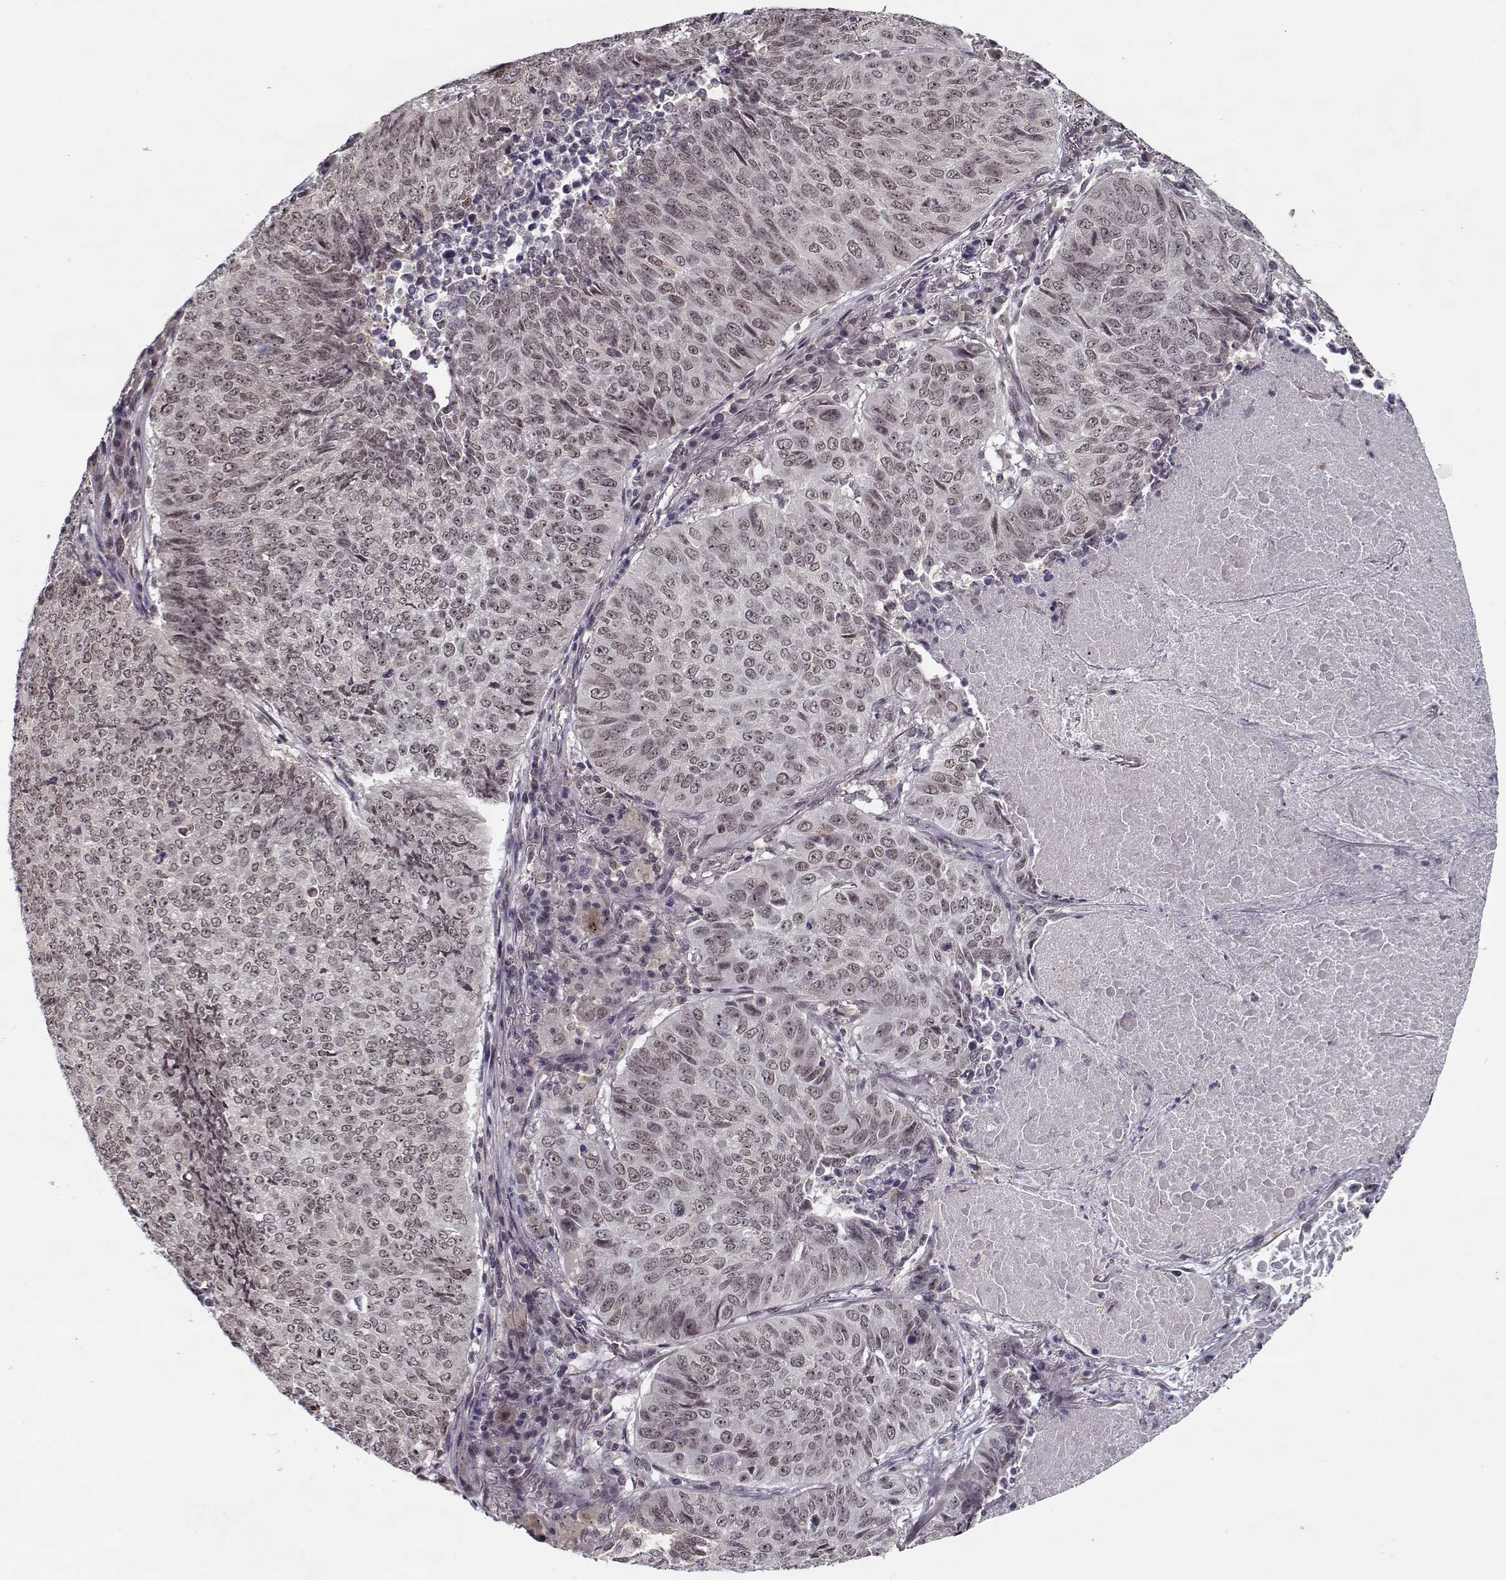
{"staining": {"intensity": "weak", "quantity": ">75%", "location": "nuclear"}, "tissue": "lung cancer", "cell_type": "Tumor cells", "image_type": "cancer", "snomed": [{"axis": "morphology", "description": "Normal tissue, NOS"}, {"axis": "morphology", "description": "Squamous cell carcinoma, NOS"}, {"axis": "topography", "description": "Bronchus"}, {"axis": "topography", "description": "Lung"}], "caption": "Immunohistochemical staining of squamous cell carcinoma (lung) demonstrates weak nuclear protein positivity in approximately >75% of tumor cells.", "gene": "TESPA1", "patient": {"sex": "male", "age": 64}}